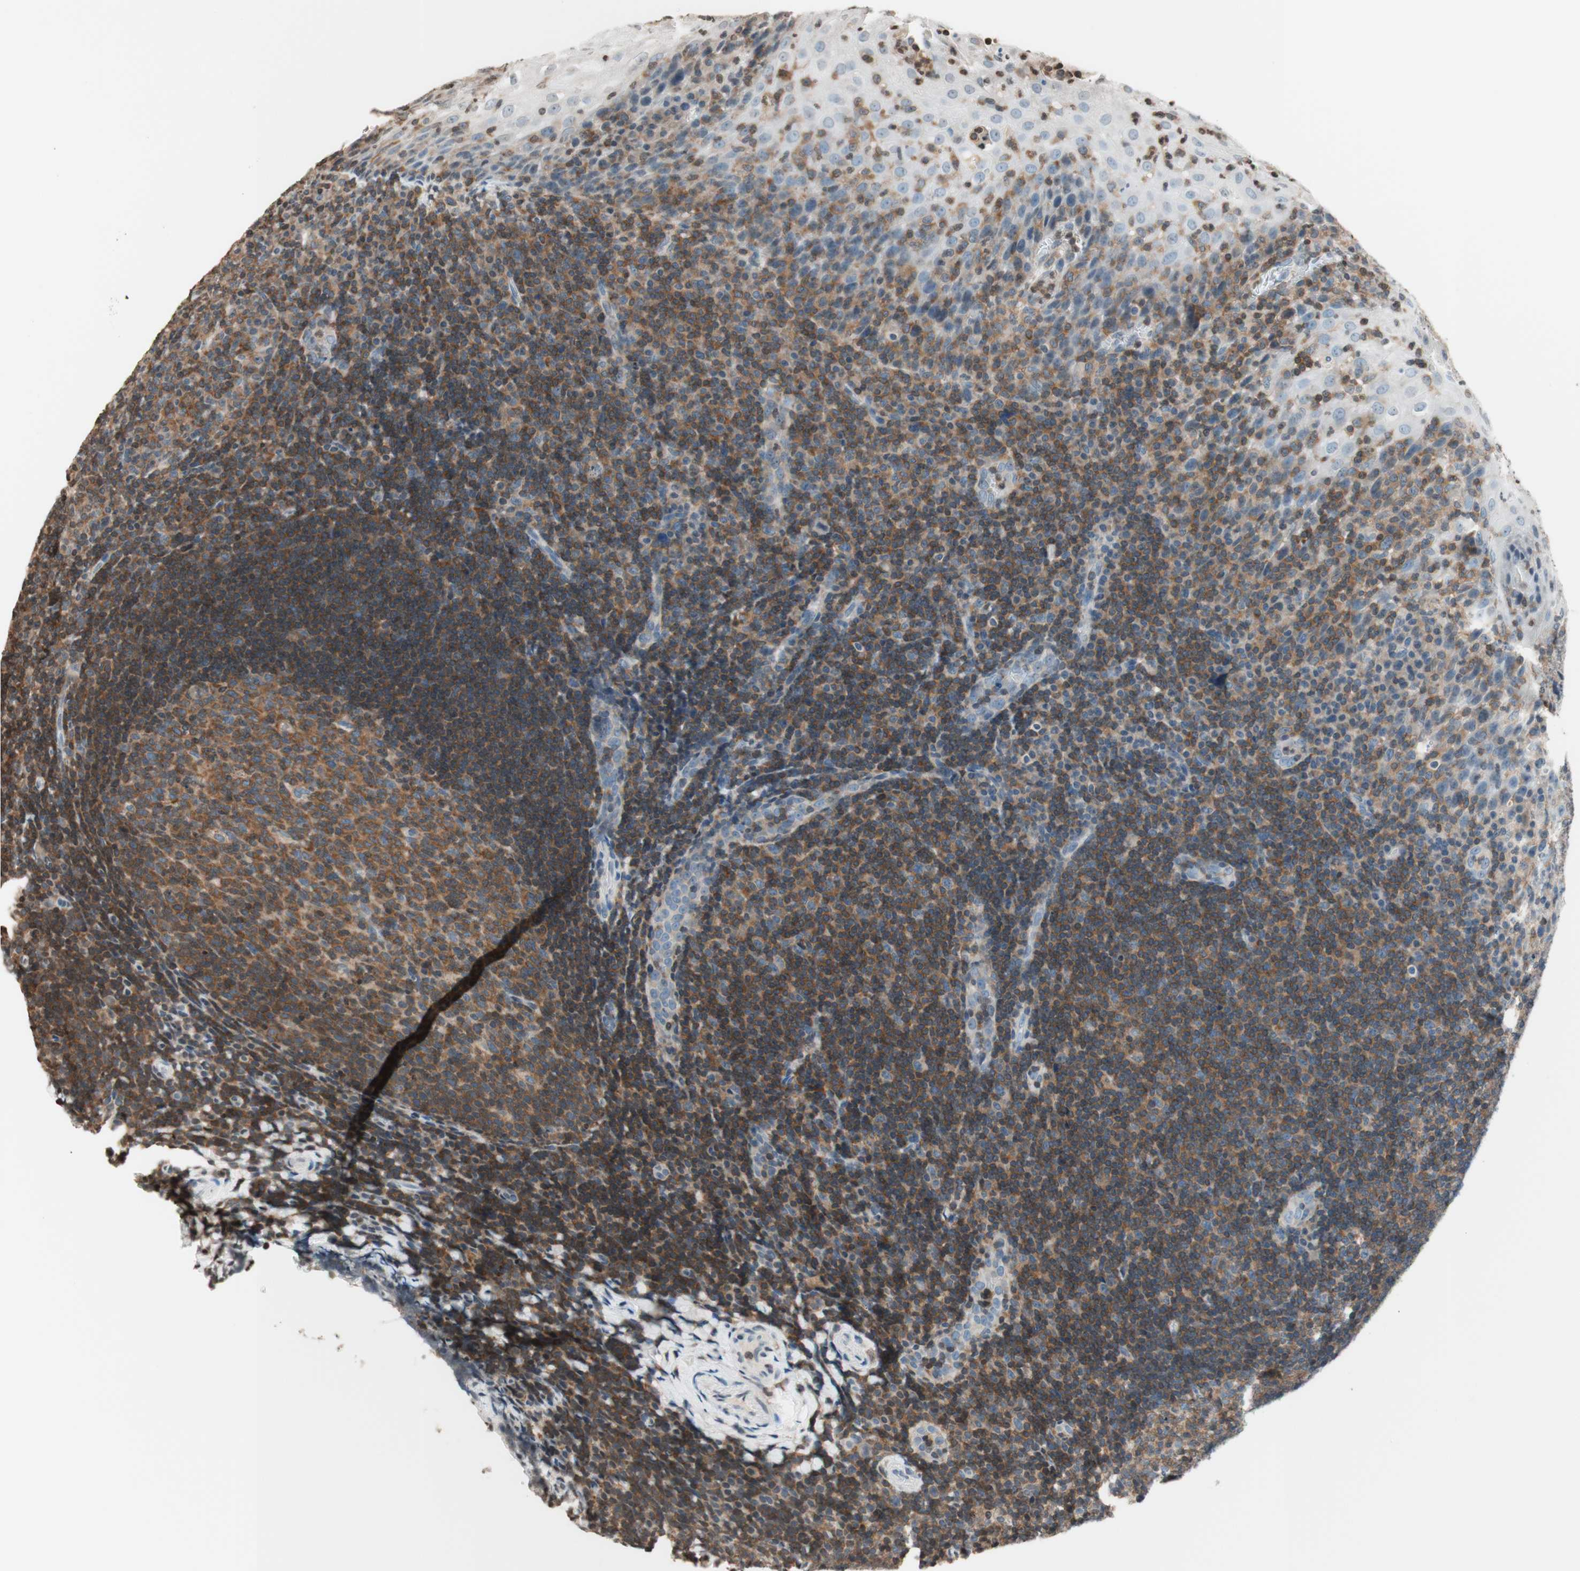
{"staining": {"intensity": "moderate", "quantity": ">75%", "location": "cytoplasmic/membranous"}, "tissue": "tonsil", "cell_type": "Germinal center cells", "image_type": "normal", "snomed": [{"axis": "morphology", "description": "Normal tissue, NOS"}, {"axis": "topography", "description": "Tonsil"}], "caption": "About >75% of germinal center cells in unremarkable human tonsil reveal moderate cytoplasmic/membranous protein positivity as visualized by brown immunohistochemical staining.", "gene": "WIPF1", "patient": {"sex": "male", "age": 37}}